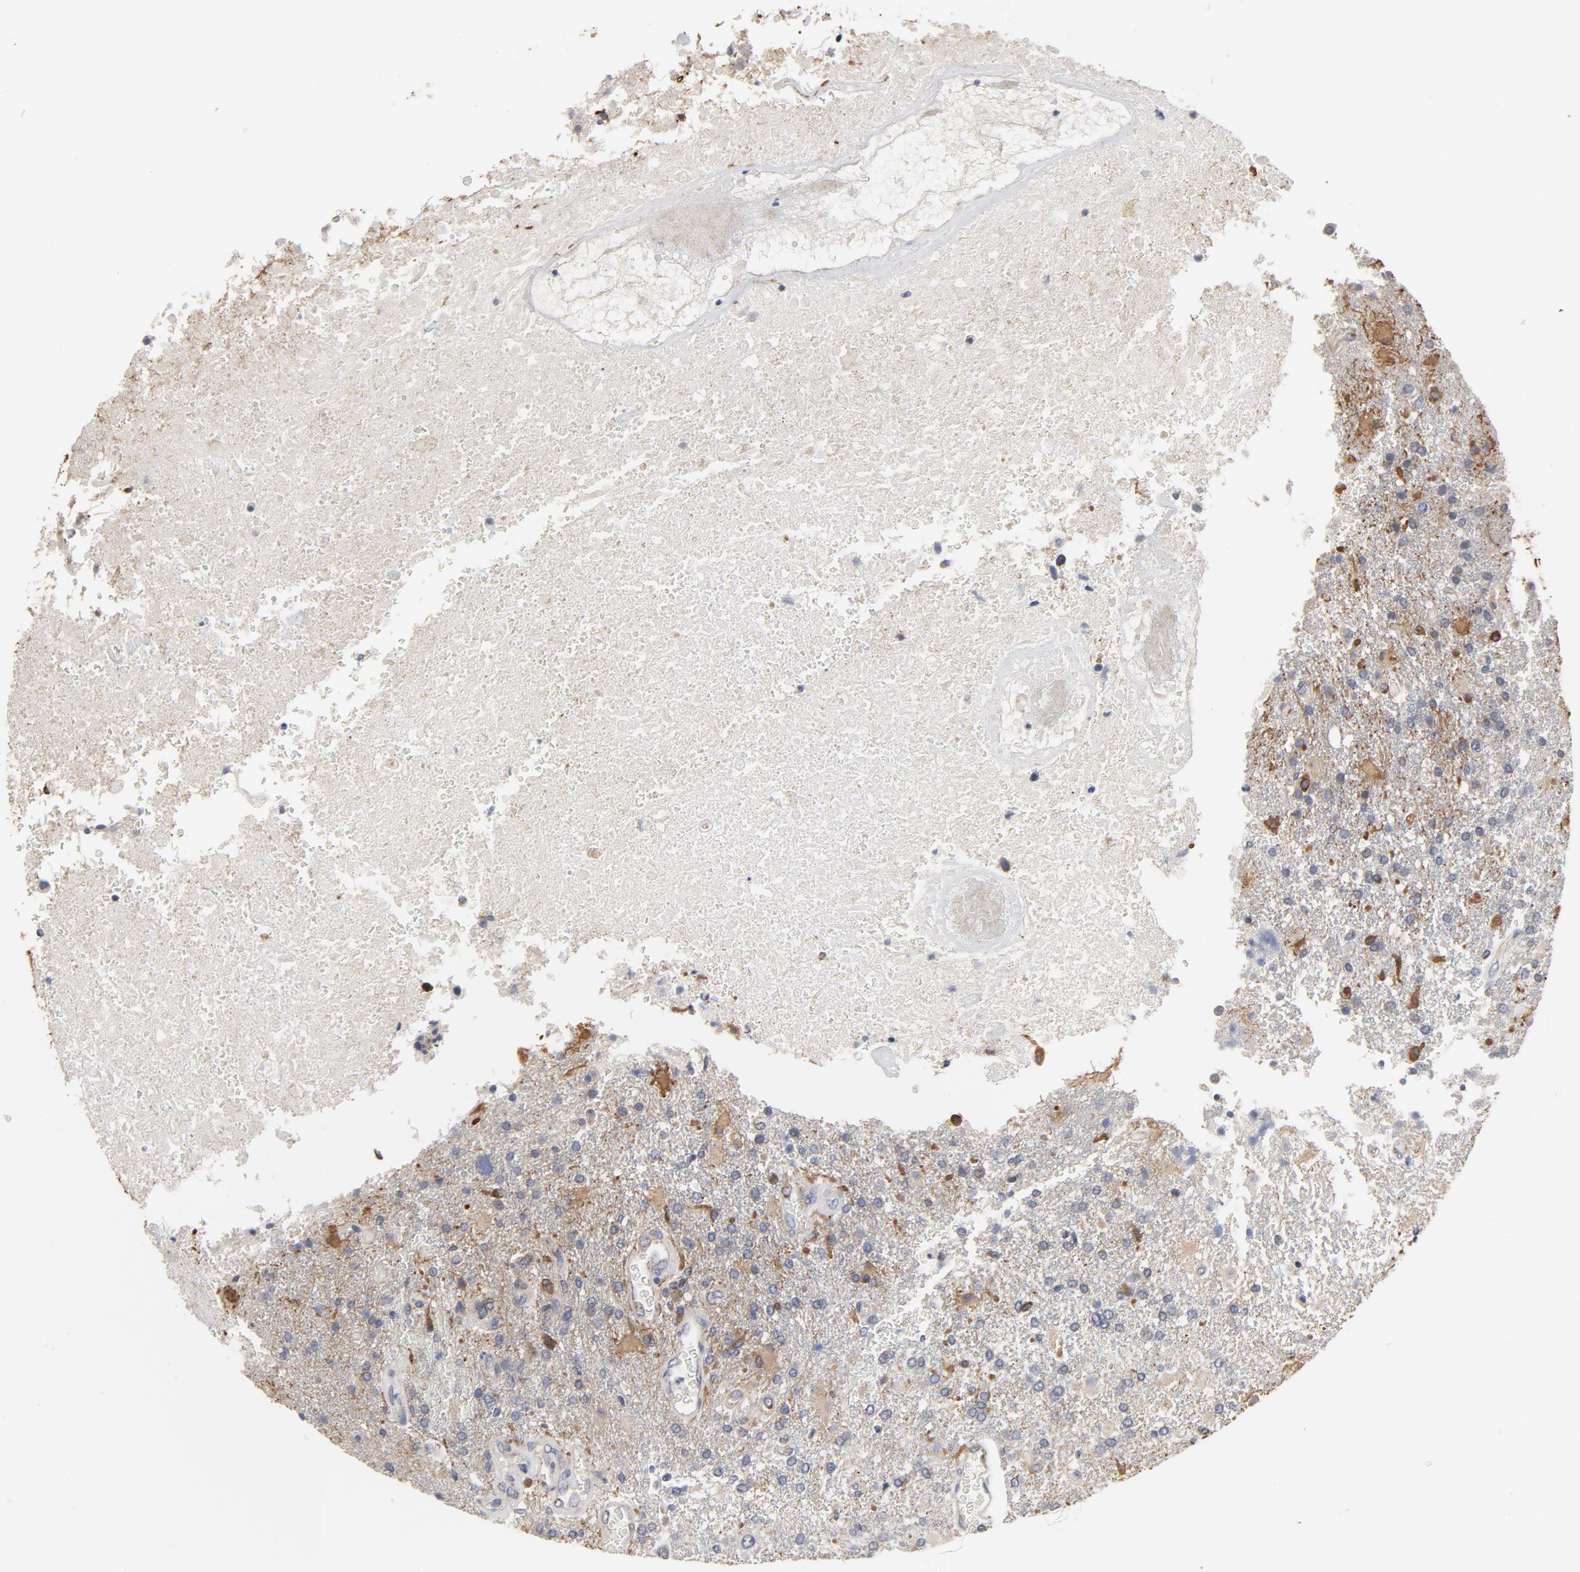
{"staining": {"intensity": "moderate", "quantity": "<25%", "location": "cytoplasmic/membranous"}, "tissue": "glioma", "cell_type": "Tumor cells", "image_type": "cancer", "snomed": [{"axis": "morphology", "description": "Glioma, malignant, High grade"}, {"axis": "topography", "description": "Cerebral cortex"}], "caption": "A micrograph showing moderate cytoplasmic/membranous expression in about <25% of tumor cells in malignant glioma (high-grade), as visualized by brown immunohistochemical staining.", "gene": "PPP1R1B", "patient": {"sex": "male", "age": 79}}